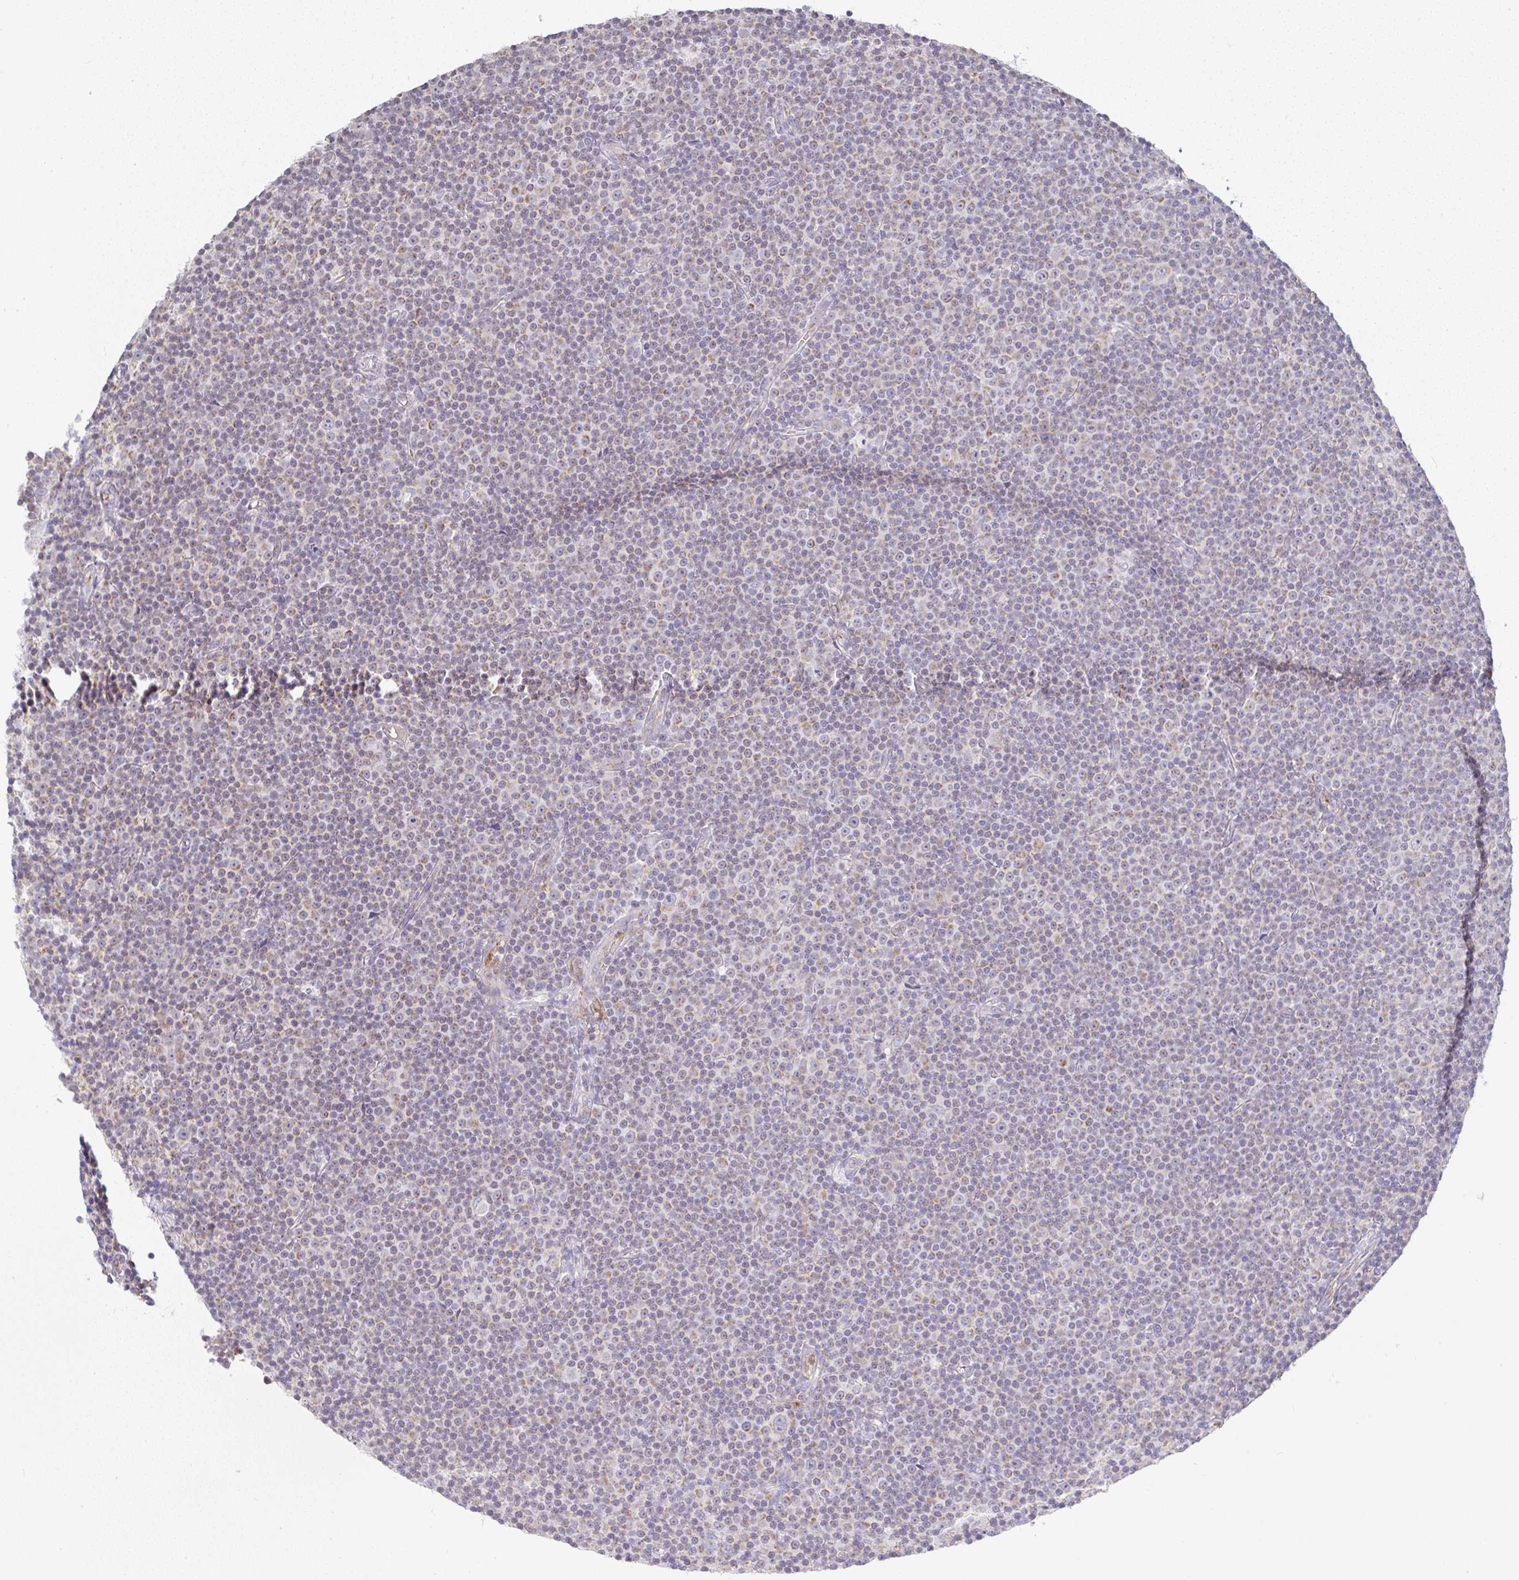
{"staining": {"intensity": "weak", "quantity": "25%-75%", "location": "cytoplasmic/membranous"}, "tissue": "lymphoma", "cell_type": "Tumor cells", "image_type": "cancer", "snomed": [{"axis": "morphology", "description": "Malignant lymphoma, non-Hodgkin's type, Low grade"}, {"axis": "topography", "description": "Lymph node"}], "caption": "Immunohistochemical staining of human malignant lymphoma, non-Hodgkin's type (low-grade) exhibits low levels of weak cytoplasmic/membranous staining in about 25%-75% of tumor cells.", "gene": "PLCD4", "patient": {"sex": "female", "age": 67}}